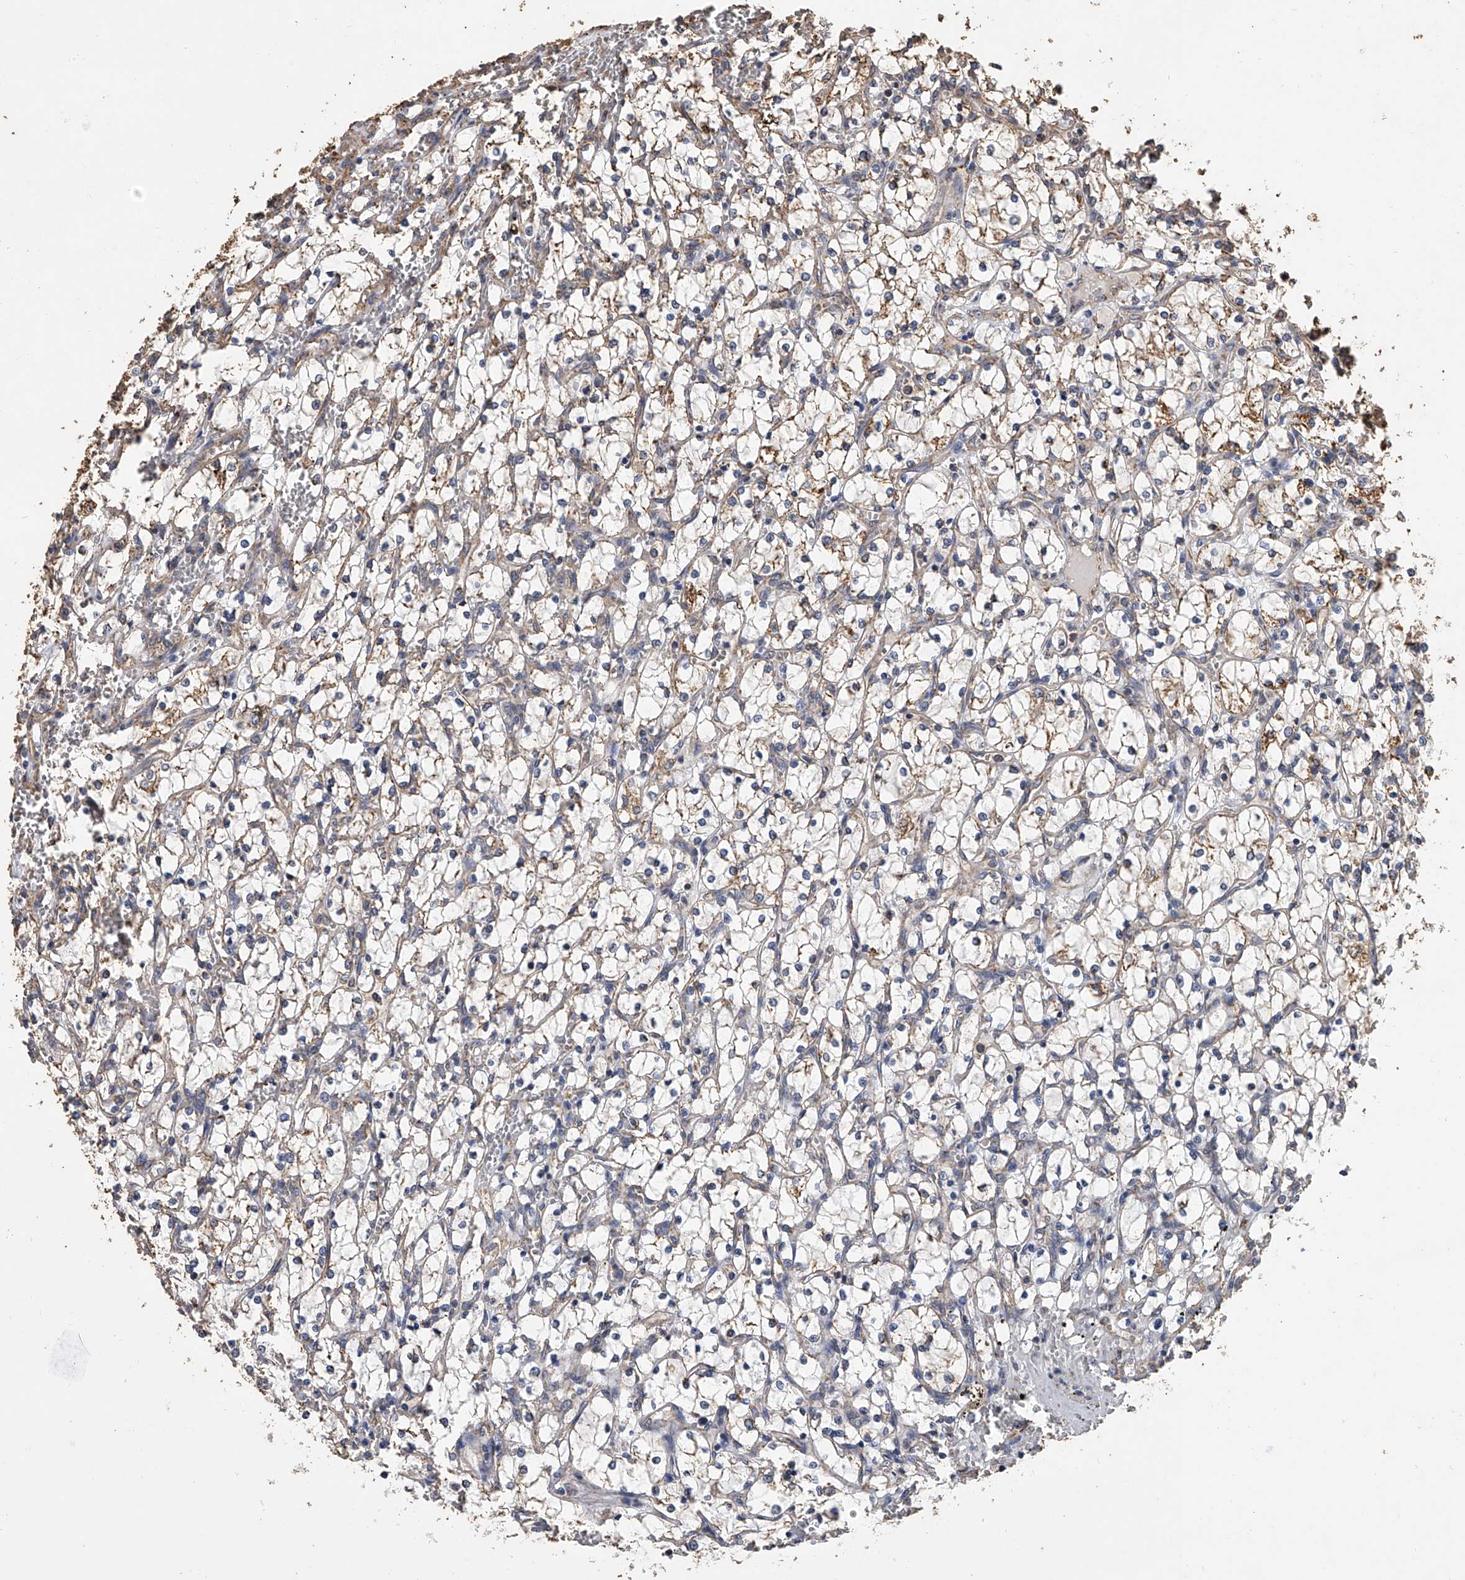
{"staining": {"intensity": "moderate", "quantity": "25%-75%", "location": "cytoplasmic/membranous"}, "tissue": "renal cancer", "cell_type": "Tumor cells", "image_type": "cancer", "snomed": [{"axis": "morphology", "description": "Adenocarcinoma, NOS"}, {"axis": "topography", "description": "Kidney"}], "caption": "Tumor cells show moderate cytoplasmic/membranous expression in about 25%-75% of cells in adenocarcinoma (renal).", "gene": "MRPL28", "patient": {"sex": "female", "age": 69}}